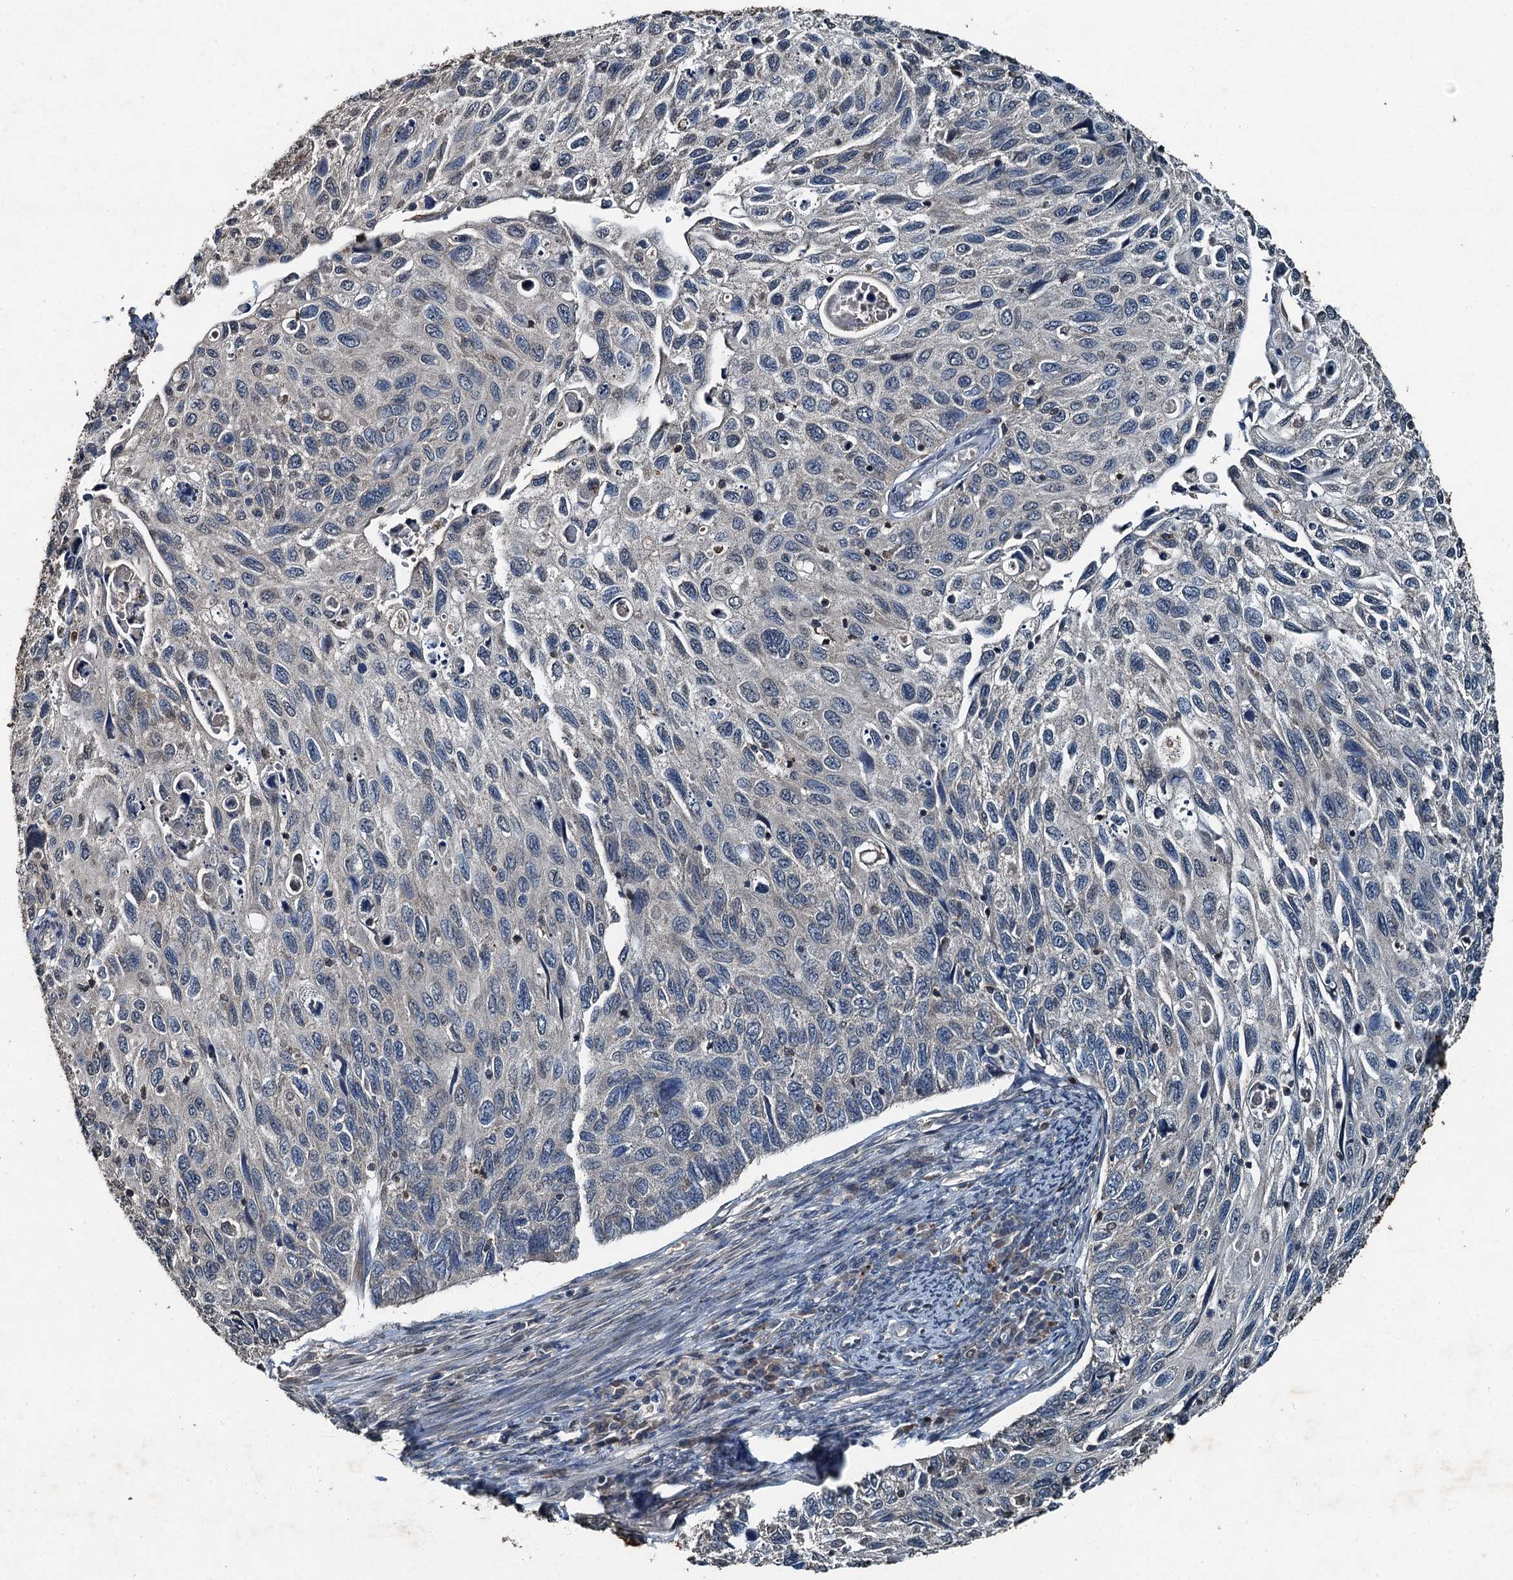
{"staining": {"intensity": "negative", "quantity": "none", "location": "none"}, "tissue": "cervical cancer", "cell_type": "Tumor cells", "image_type": "cancer", "snomed": [{"axis": "morphology", "description": "Squamous cell carcinoma, NOS"}, {"axis": "topography", "description": "Cervix"}], "caption": "A micrograph of human cervical squamous cell carcinoma is negative for staining in tumor cells. Brightfield microscopy of IHC stained with DAB (3,3'-diaminobenzidine) (brown) and hematoxylin (blue), captured at high magnification.", "gene": "TCTN1", "patient": {"sex": "female", "age": 70}}